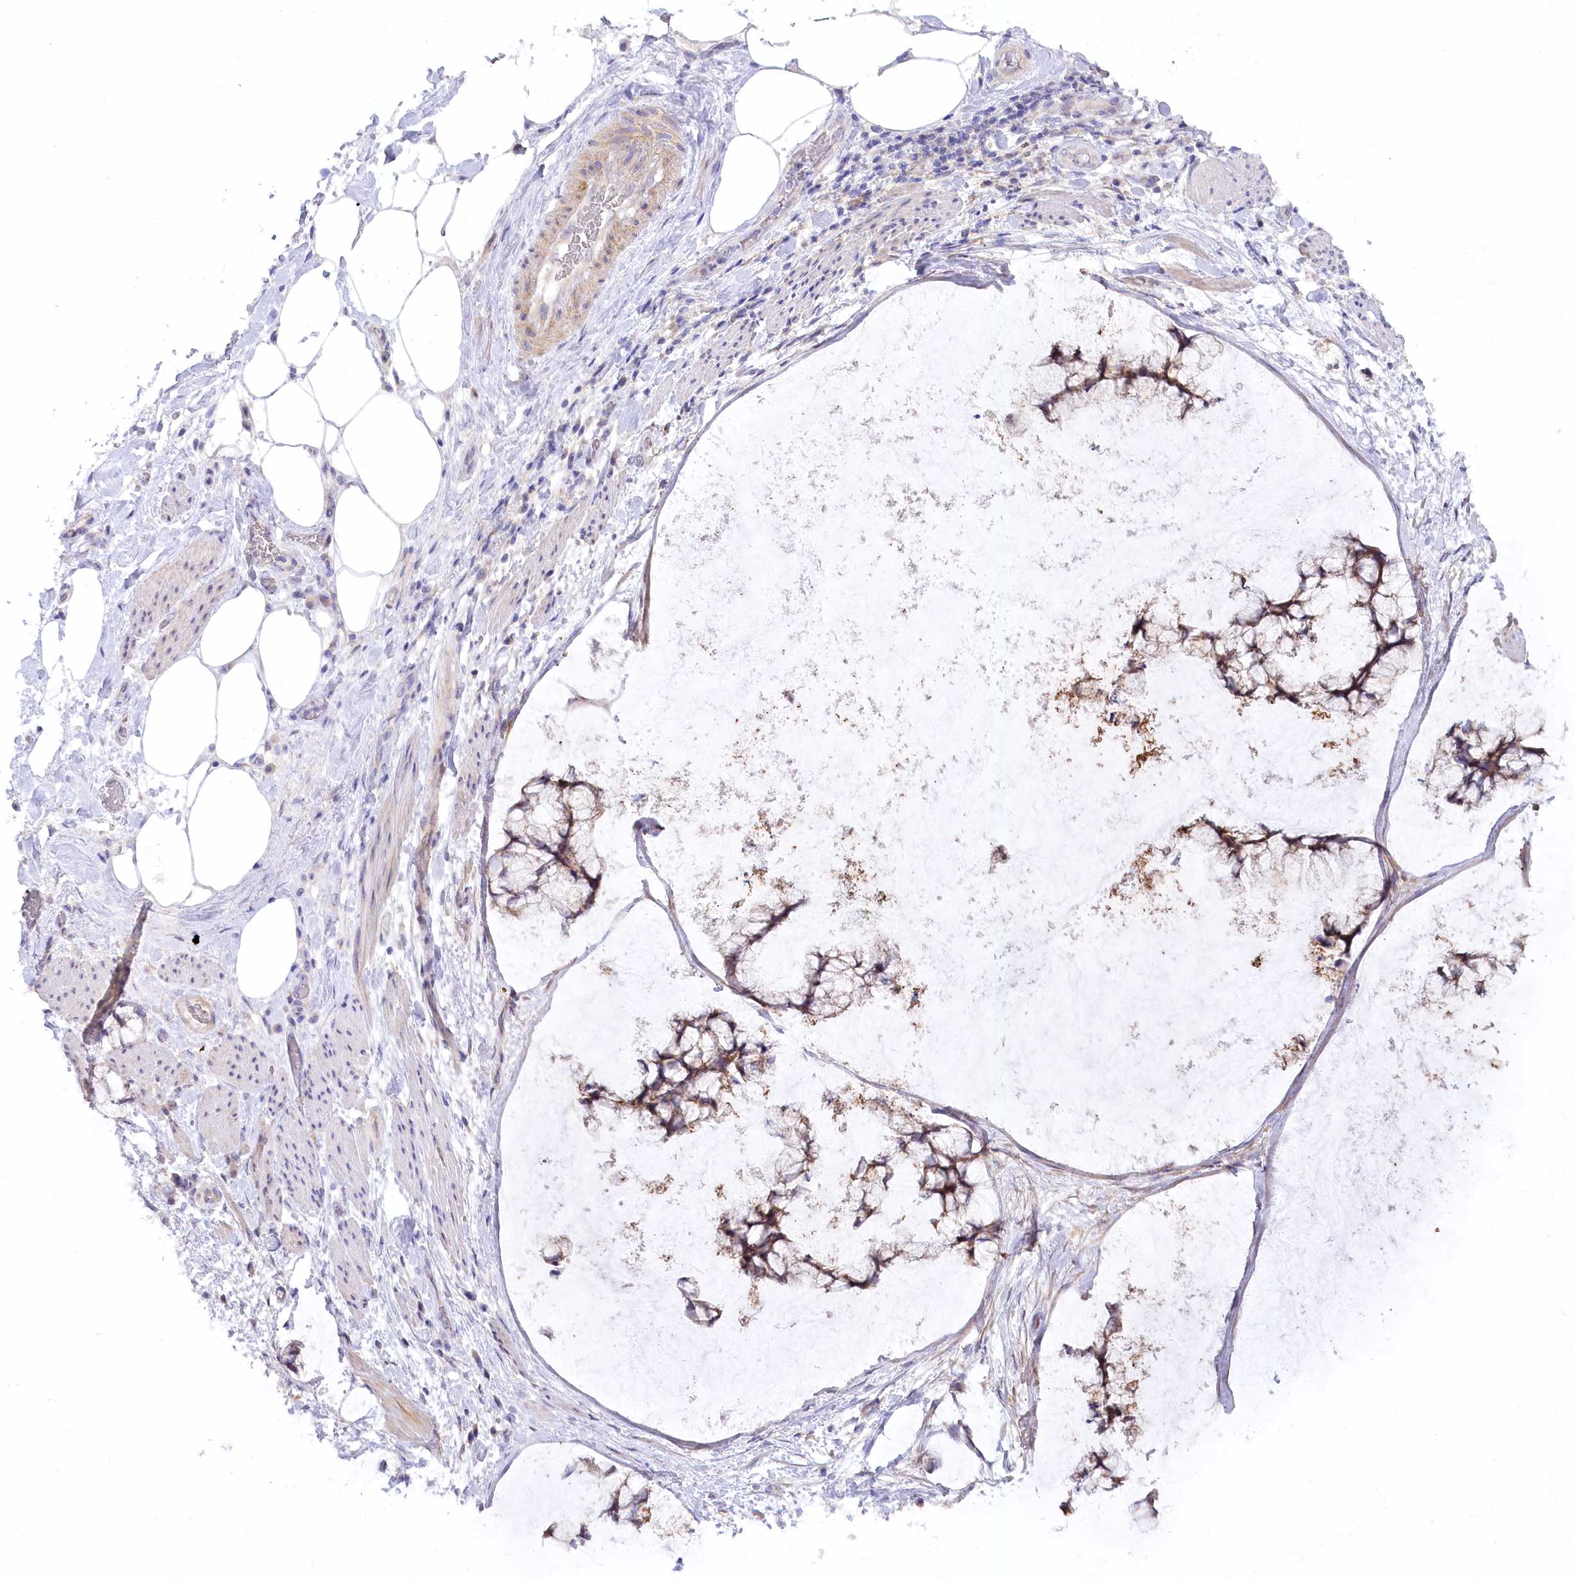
{"staining": {"intensity": "moderate", "quantity": ">75%", "location": "cytoplasmic/membranous"}, "tissue": "ovarian cancer", "cell_type": "Tumor cells", "image_type": "cancer", "snomed": [{"axis": "morphology", "description": "Cystadenocarcinoma, mucinous, NOS"}, {"axis": "topography", "description": "Ovary"}], "caption": "A brown stain shows moderate cytoplasmic/membranous positivity of a protein in ovarian cancer (mucinous cystadenocarcinoma) tumor cells.", "gene": "MYOZ1", "patient": {"sex": "female", "age": 42}}